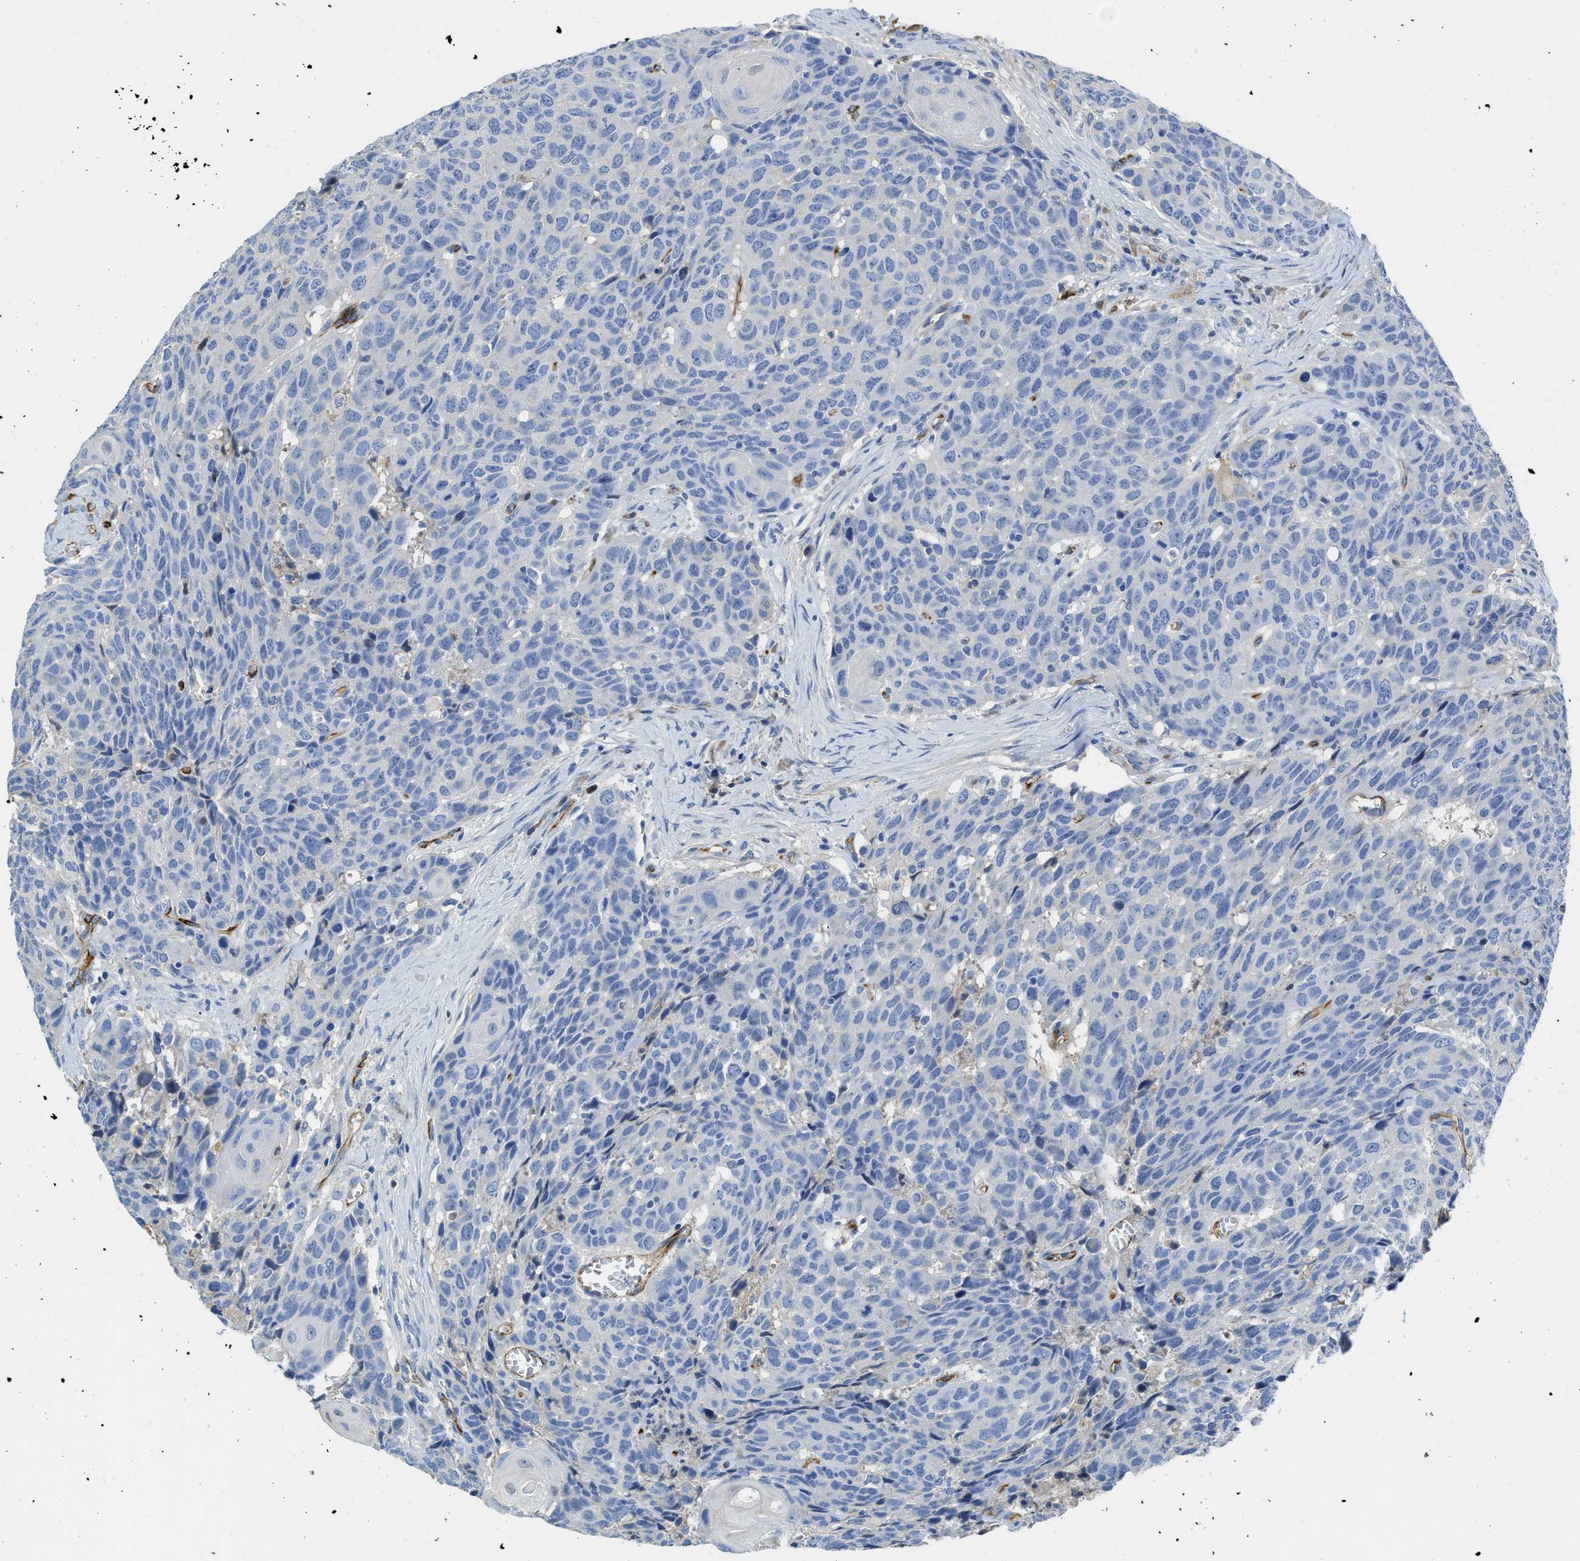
{"staining": {"intensity": "negative", "quantity": "none", "location": "none"}, "tissue": "head and neck cancer", "cell_type": "Tumor cells", "image_type": "cancer", "snomed": [{"axis": "morphology", "description": "Squamous cell carcinoma, NOS"}, {"axis": "topography", "description": "Head-Neck"}], "caption": "Protein analysis of squamous cell carcinoma (head and neck) reveals no significant expression in tumor cells. (DAB (3,3'-diaminobenzidine) IHC, high magnification).", "gene": "SPEG", "patient": {"sex": "male", "age": 66}}